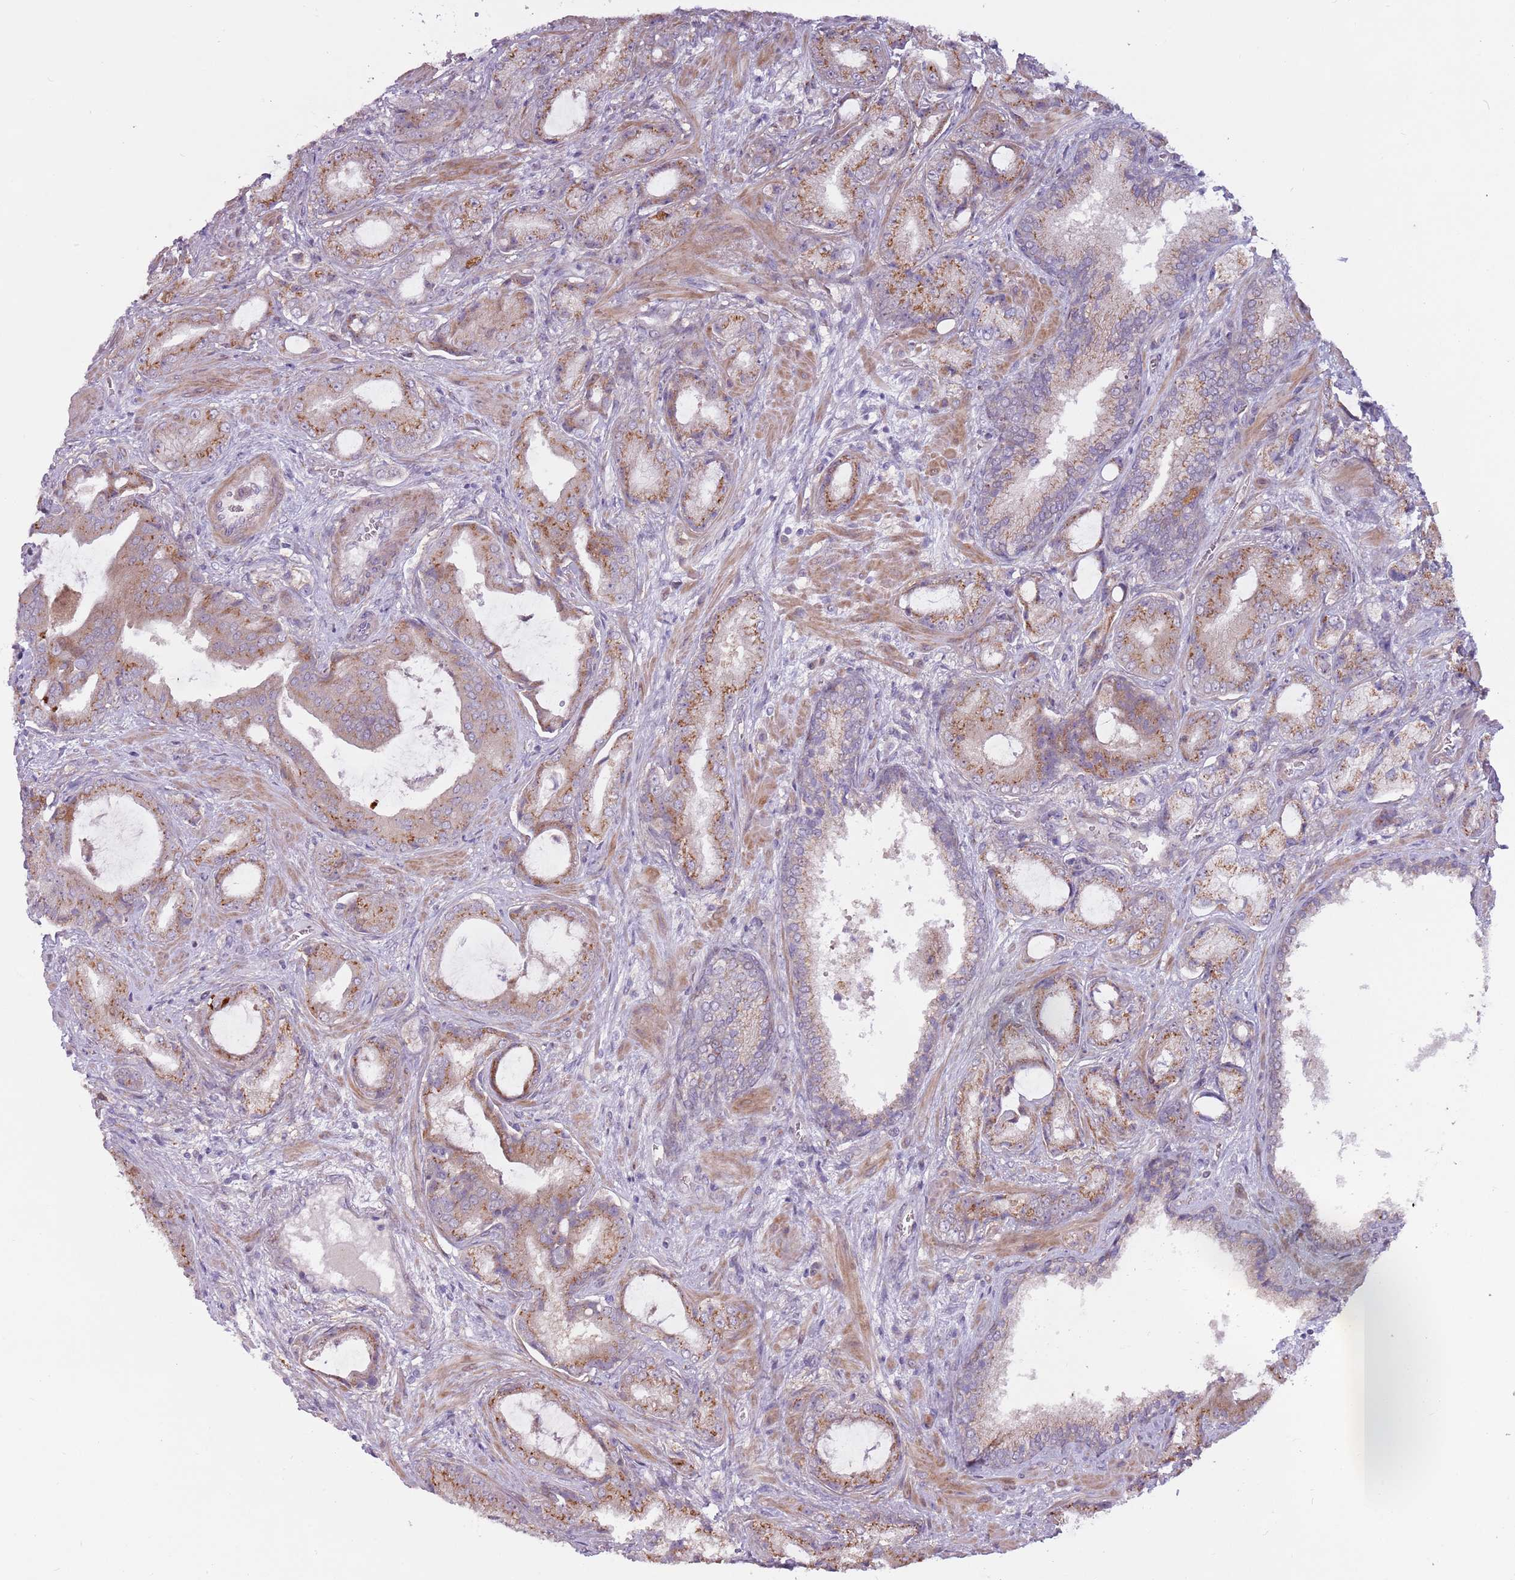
{"staining": {"intensity": "moderate", "quantity": ">75%", "location": "cytoplasmic/membranous"}, "tissue": "prostate cancer", "cell_type": "Tumor cells", "image_type": "cancer", "snomed": [{"axis": "morphology", "description": "Adenocarcinoma, High grade"}, {"axis": "topography", "description": "Prostate"}], "caption": "High-grade adenocarcinoma (prostate) stained for a protein demonstrates moderate cytoplasmic/membranous positivity in tumor cells.", "gene": "CCDC150", "patient": {"sex": "male", "age": 68}}